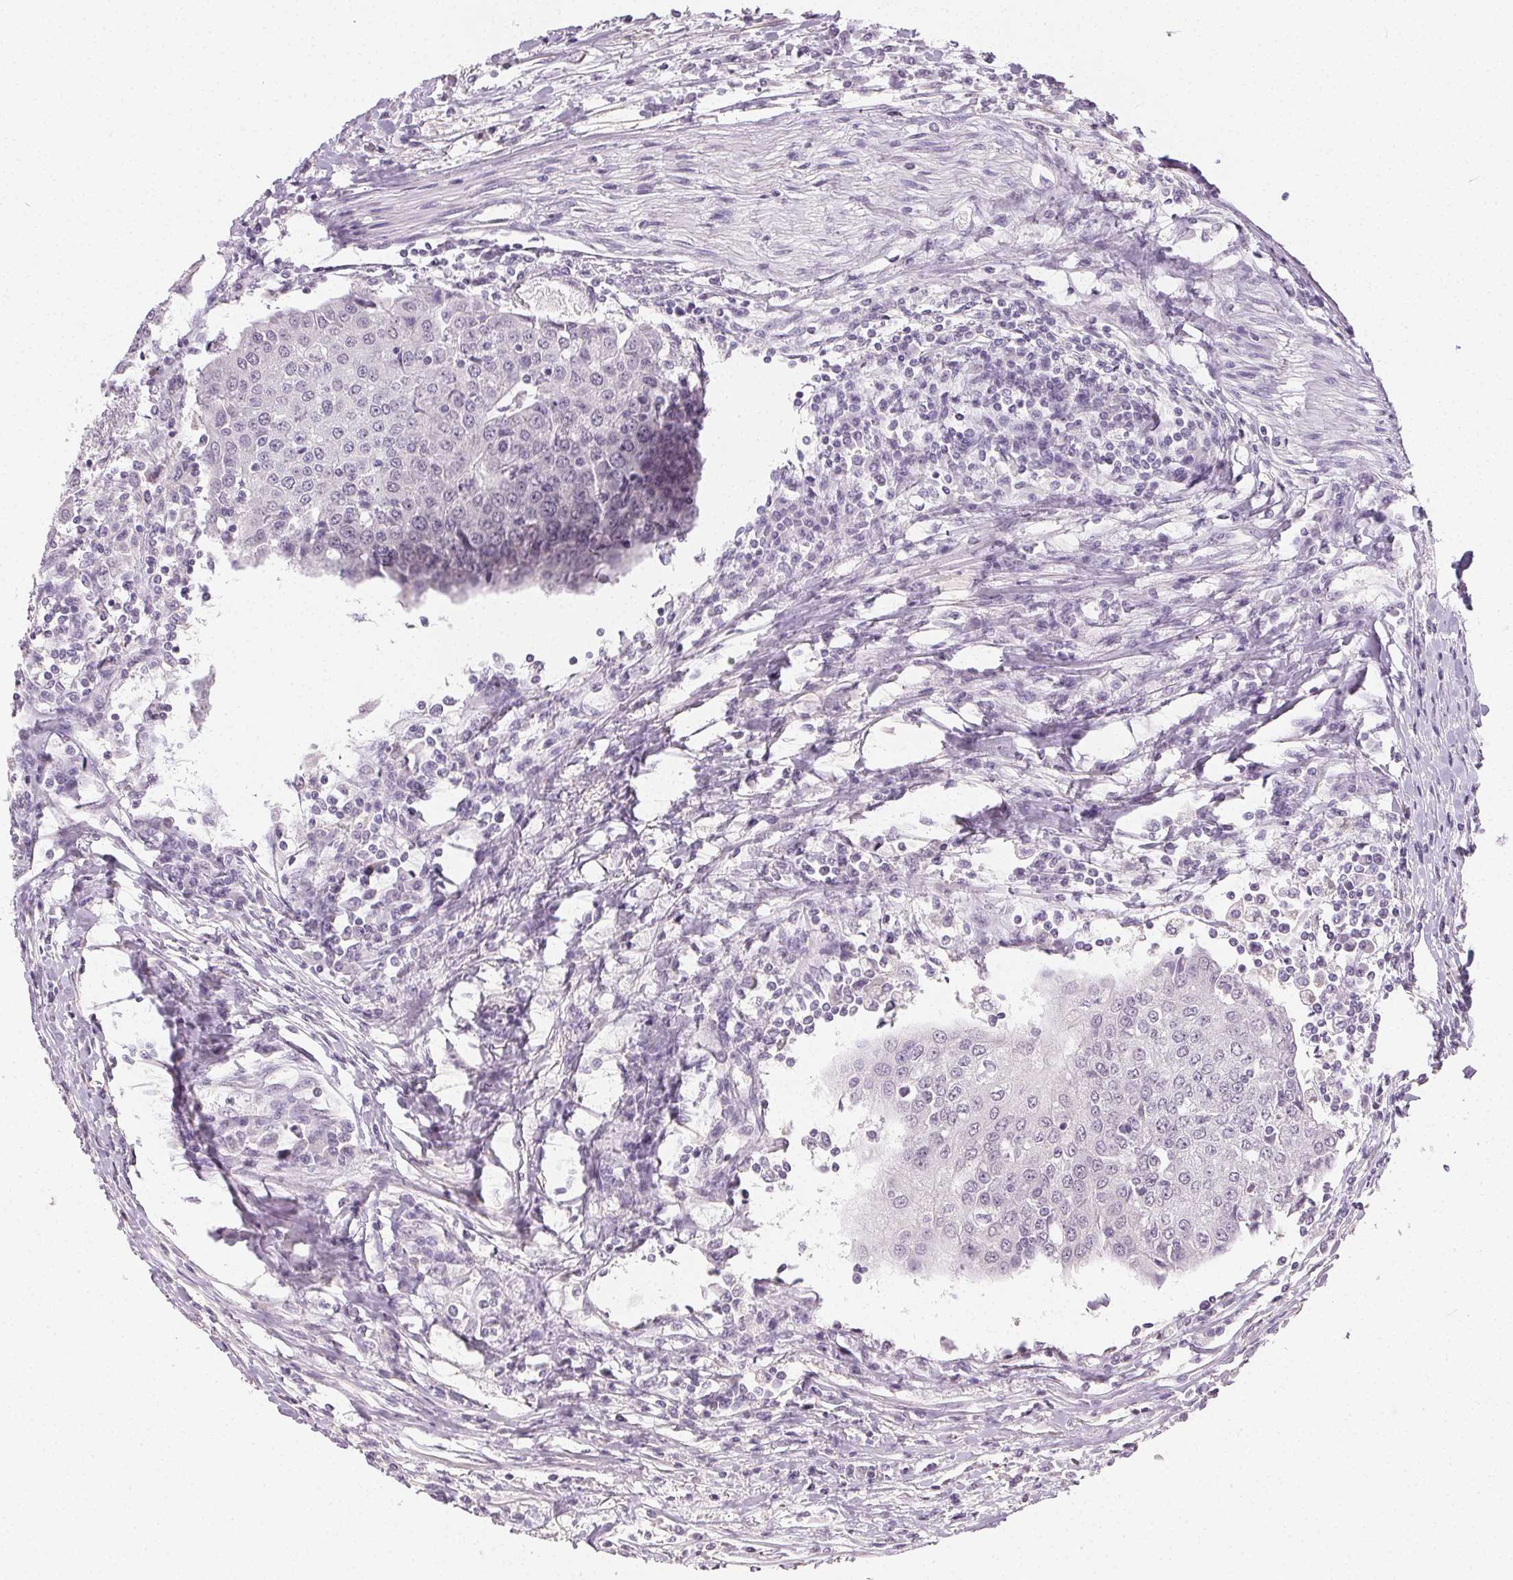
{"staining": {"intensity": "negative", "quantity": "none", "location": "none"}, "tissue": "urothelial cancer", "cell_type": "Tumor cells", "image_type": "cancer", "snomed": [{"axis": "morphology", "description": "Urothelial carcinoma, High grade"}, {"axis": "topography", "description": "Urinary bladder"}], "caption": "Image shows no significant protein positivity in tumor cells of high-grade urothelial carcinoma.", "gene": "TMEM174", "patient": {"sex": "female", "age": 85}}